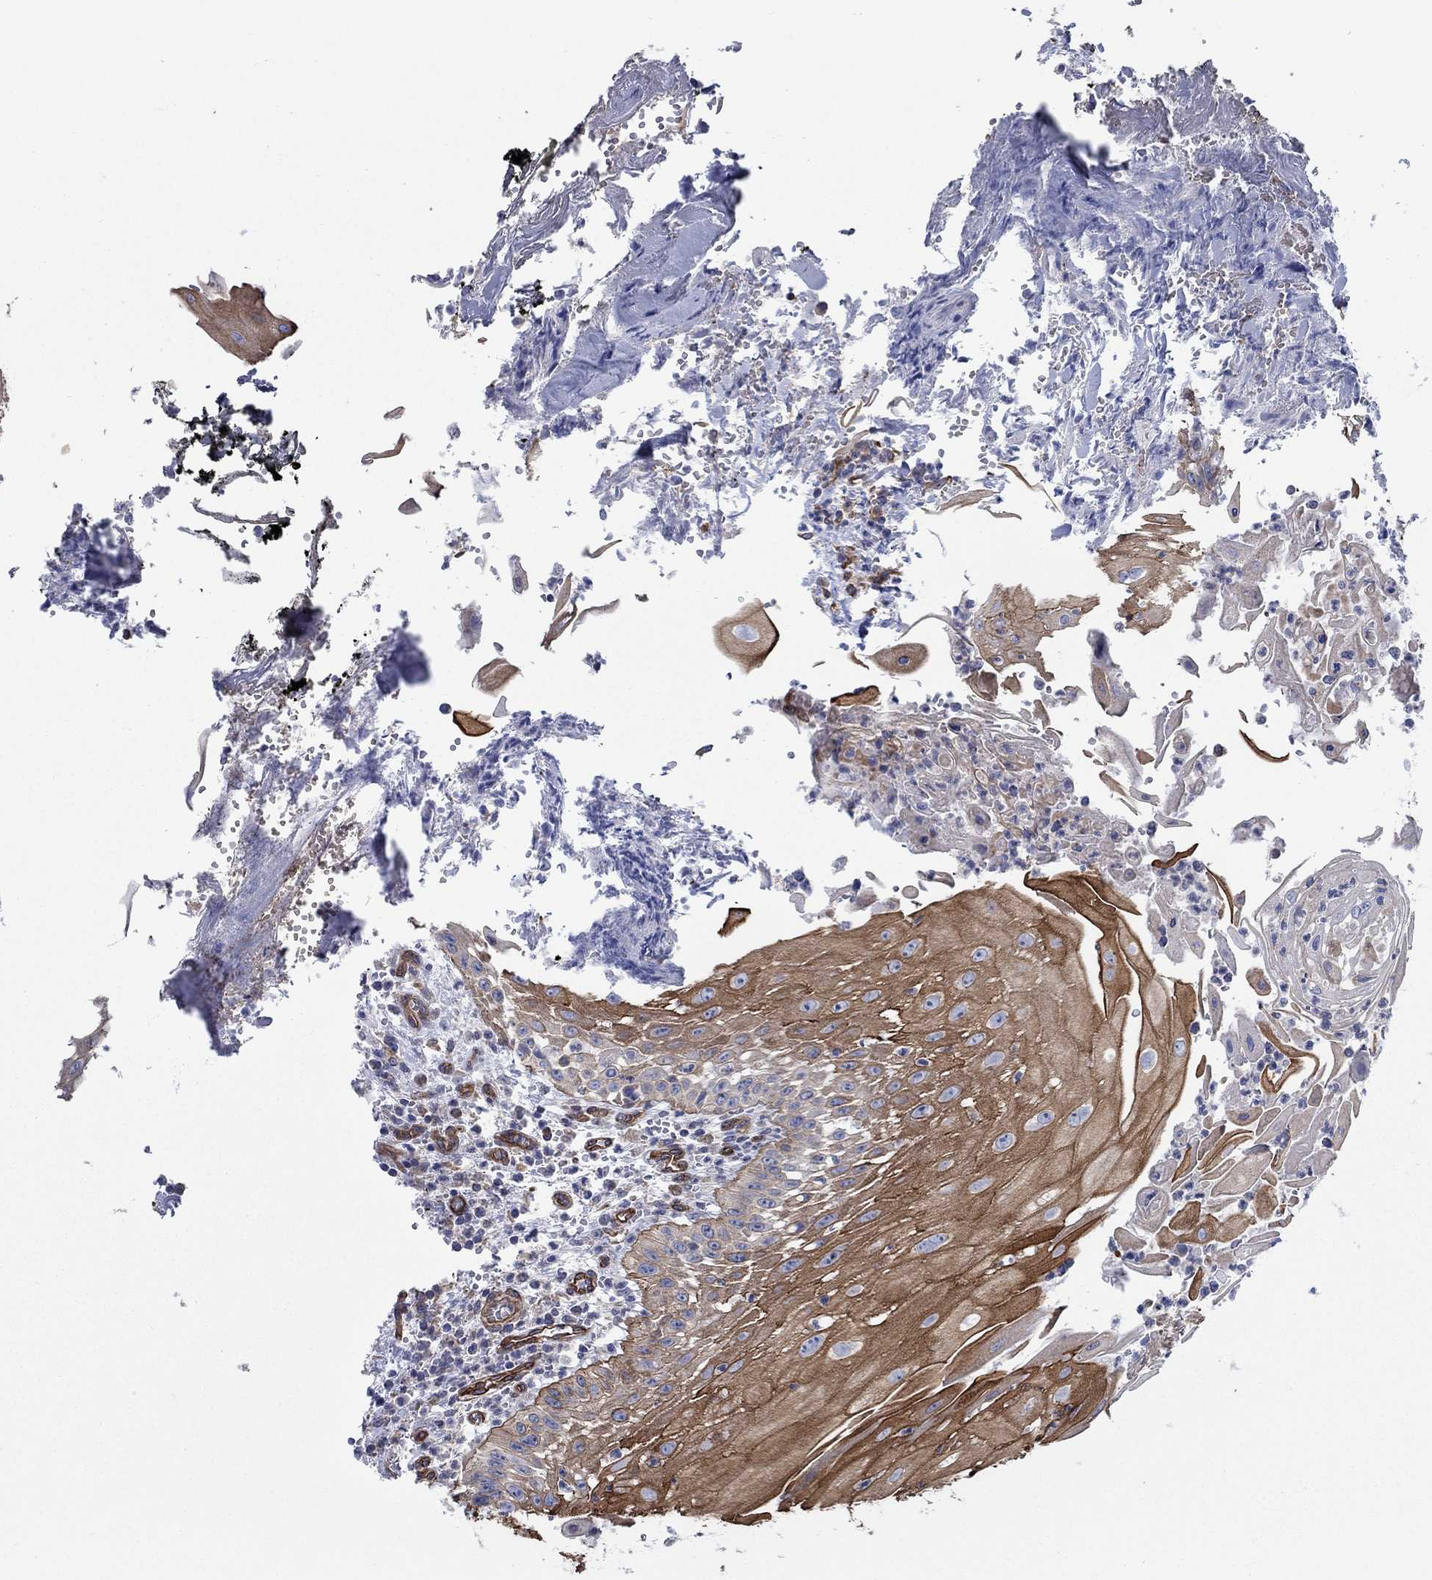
{"staining": {"intensity": "moderate", "quantity": ">75%", "location": "cytoplasmic/membranous"}, "tissue": "head and neck cancer", "cell_type": "Tumor cells", "image_type": "cancer", "snomed": [{"axis": "morphology", "description": "Squamous cell carcinoma, NOS"}, {"axis": "topography", "description": "Oral tissue"}, {"axis": "topography", "description": "Head-Neck"}], "caption": "The photomicrograph displays immunohistochemical staining of head and neck cancer. There is moderate cytoplasmic/membranous positivity is identified in about >75% of tumor cells. The protein is stained brown, and the nuclei are stained in blue (DAB (3,3'-diaminobenzidine) IHC with brightfield microscopy, high magnification).", "gene": "FMN1", "patient": {"sex": "male", "age": 58}}